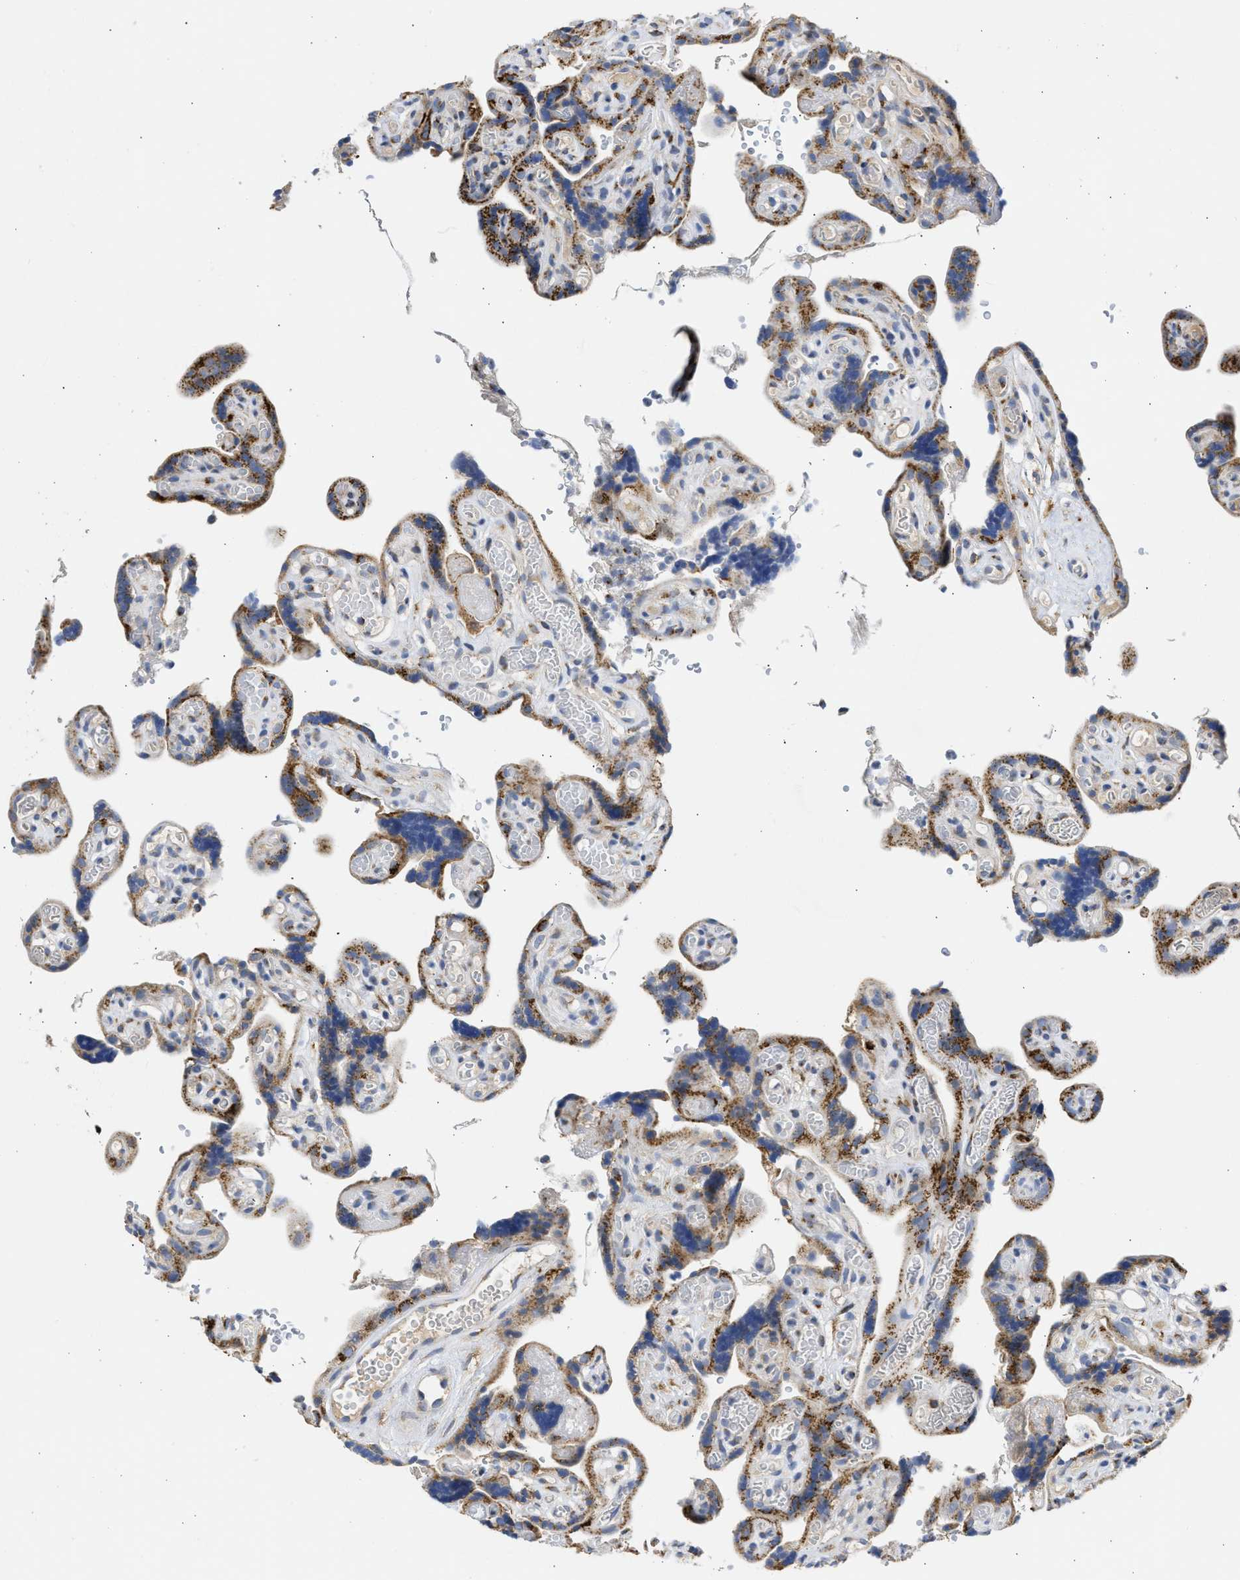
{"staining": {"intensity": "moderate", "quantity": ">75%", "location": "cytoplasmic/membranous"}, "tissue": "placenta", "cell_type": "Decidual cells", "image_type": "normal", "snomed": [{"axis": "morphology", "description": "Normal tissue, NOS"}, {"axis": "topography", "description": "Placenta"}], "caption": "Immunohistochemical staining of unremarkable human placenta exhibits medium levels of moderate cytoplasmic/membranous expression in approximately >75% of decidual cells. Nuclei are stained in blue.", "gene": "TMED1", "patient": {"sex": "female", "age": 30}}